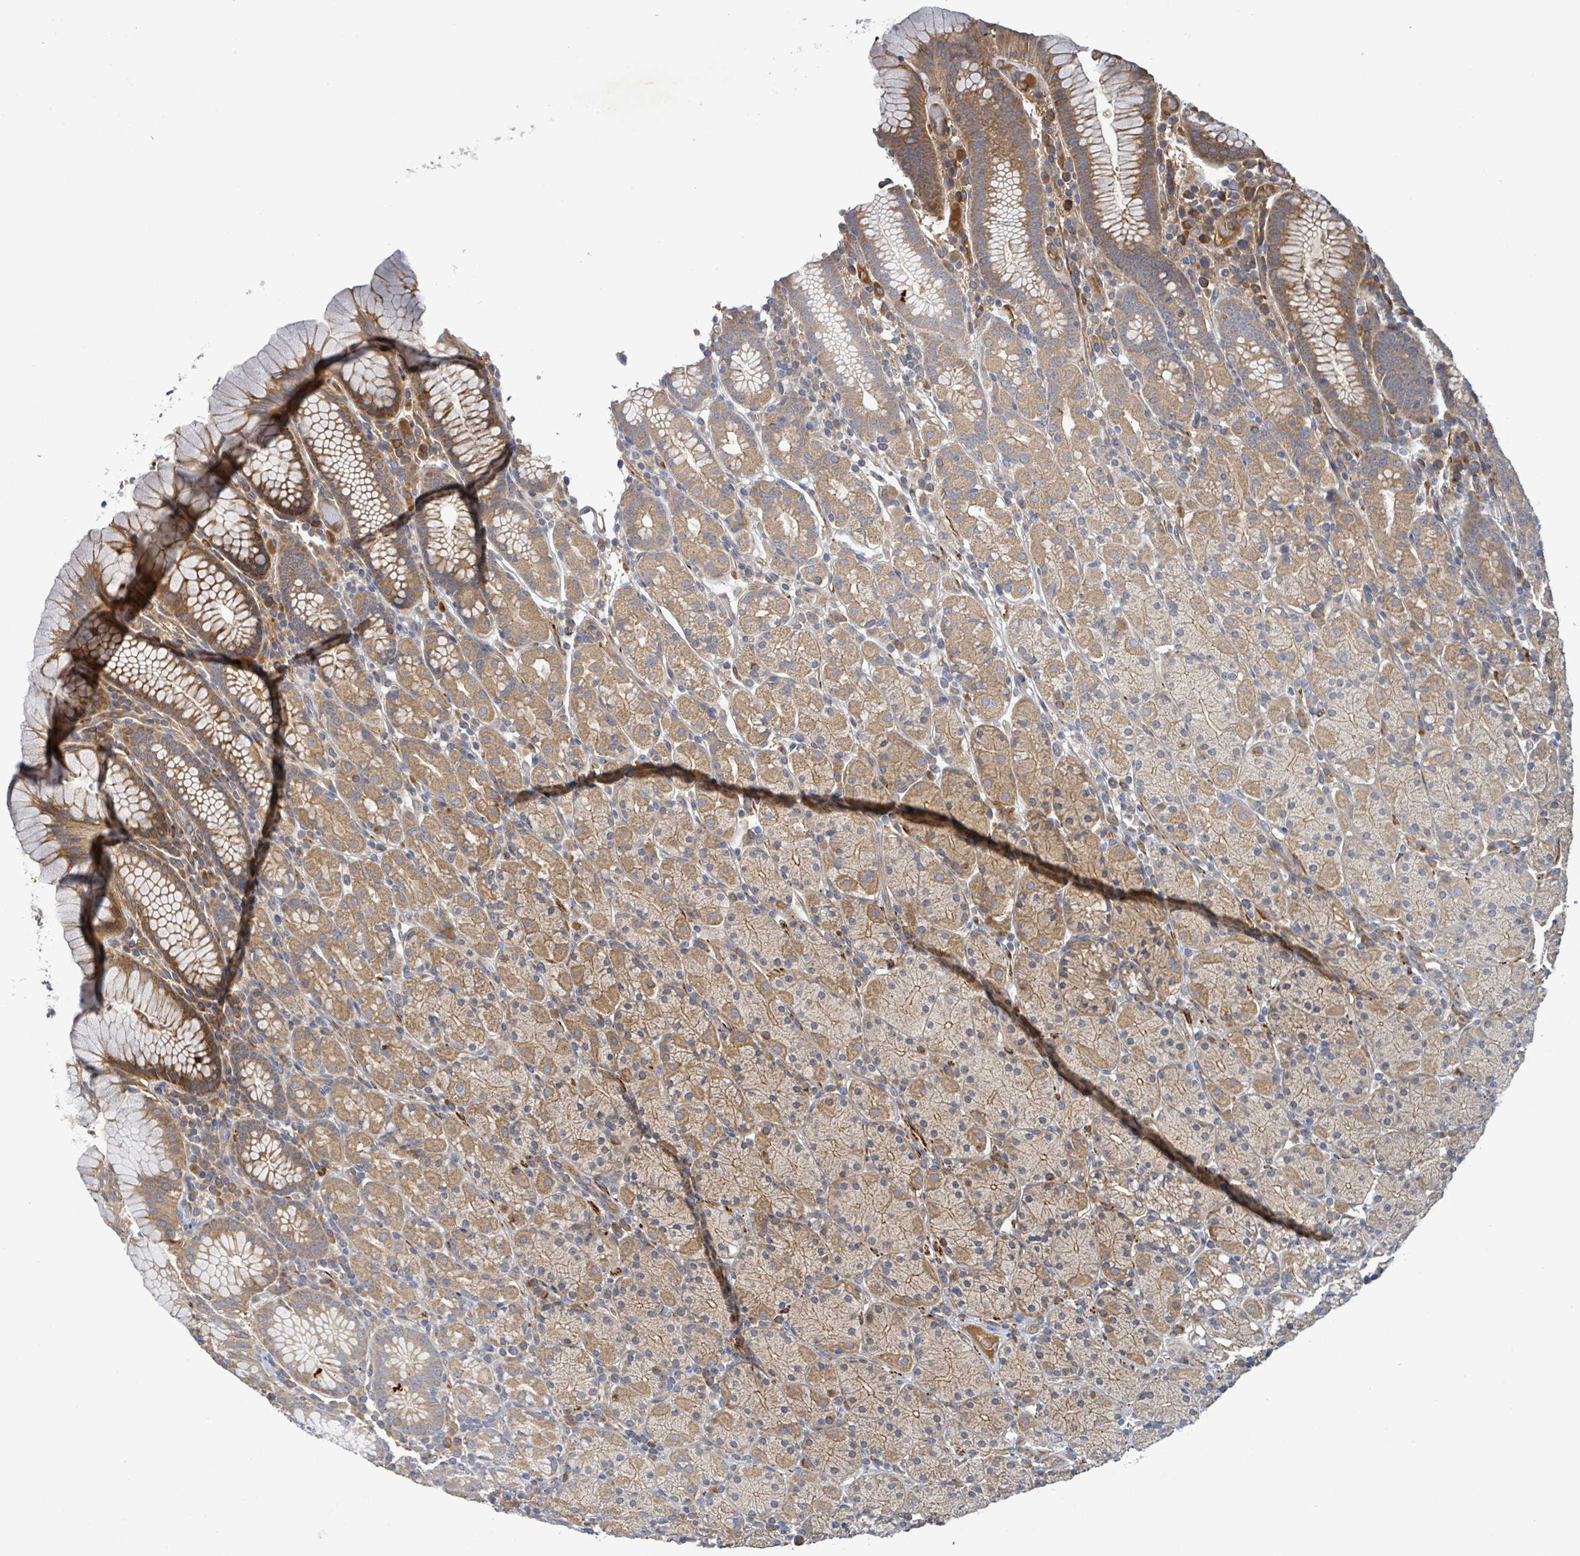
{"staining": {"intensity": "moderate", "quantity": ">75%", "location": "cytoplasmic/membranous"}, "tissue": "stomach", "cell_type": "Glandular cells", "image_type": "normal", "snomed": [{"axis": "morphology", "description": "Normal tissue, NOS"}, {"axis": "topography", "description": "Stomach, upper"}, {"axis": "topography", "description": "Stomach"}], "caption": "A medium amount of moderate cytoplasmic/membranous expression is seen in approximately >75% of glandular cells in normal stomach.", "gene": "STARD4", "patient": {"sex": "male", "age": 62}}